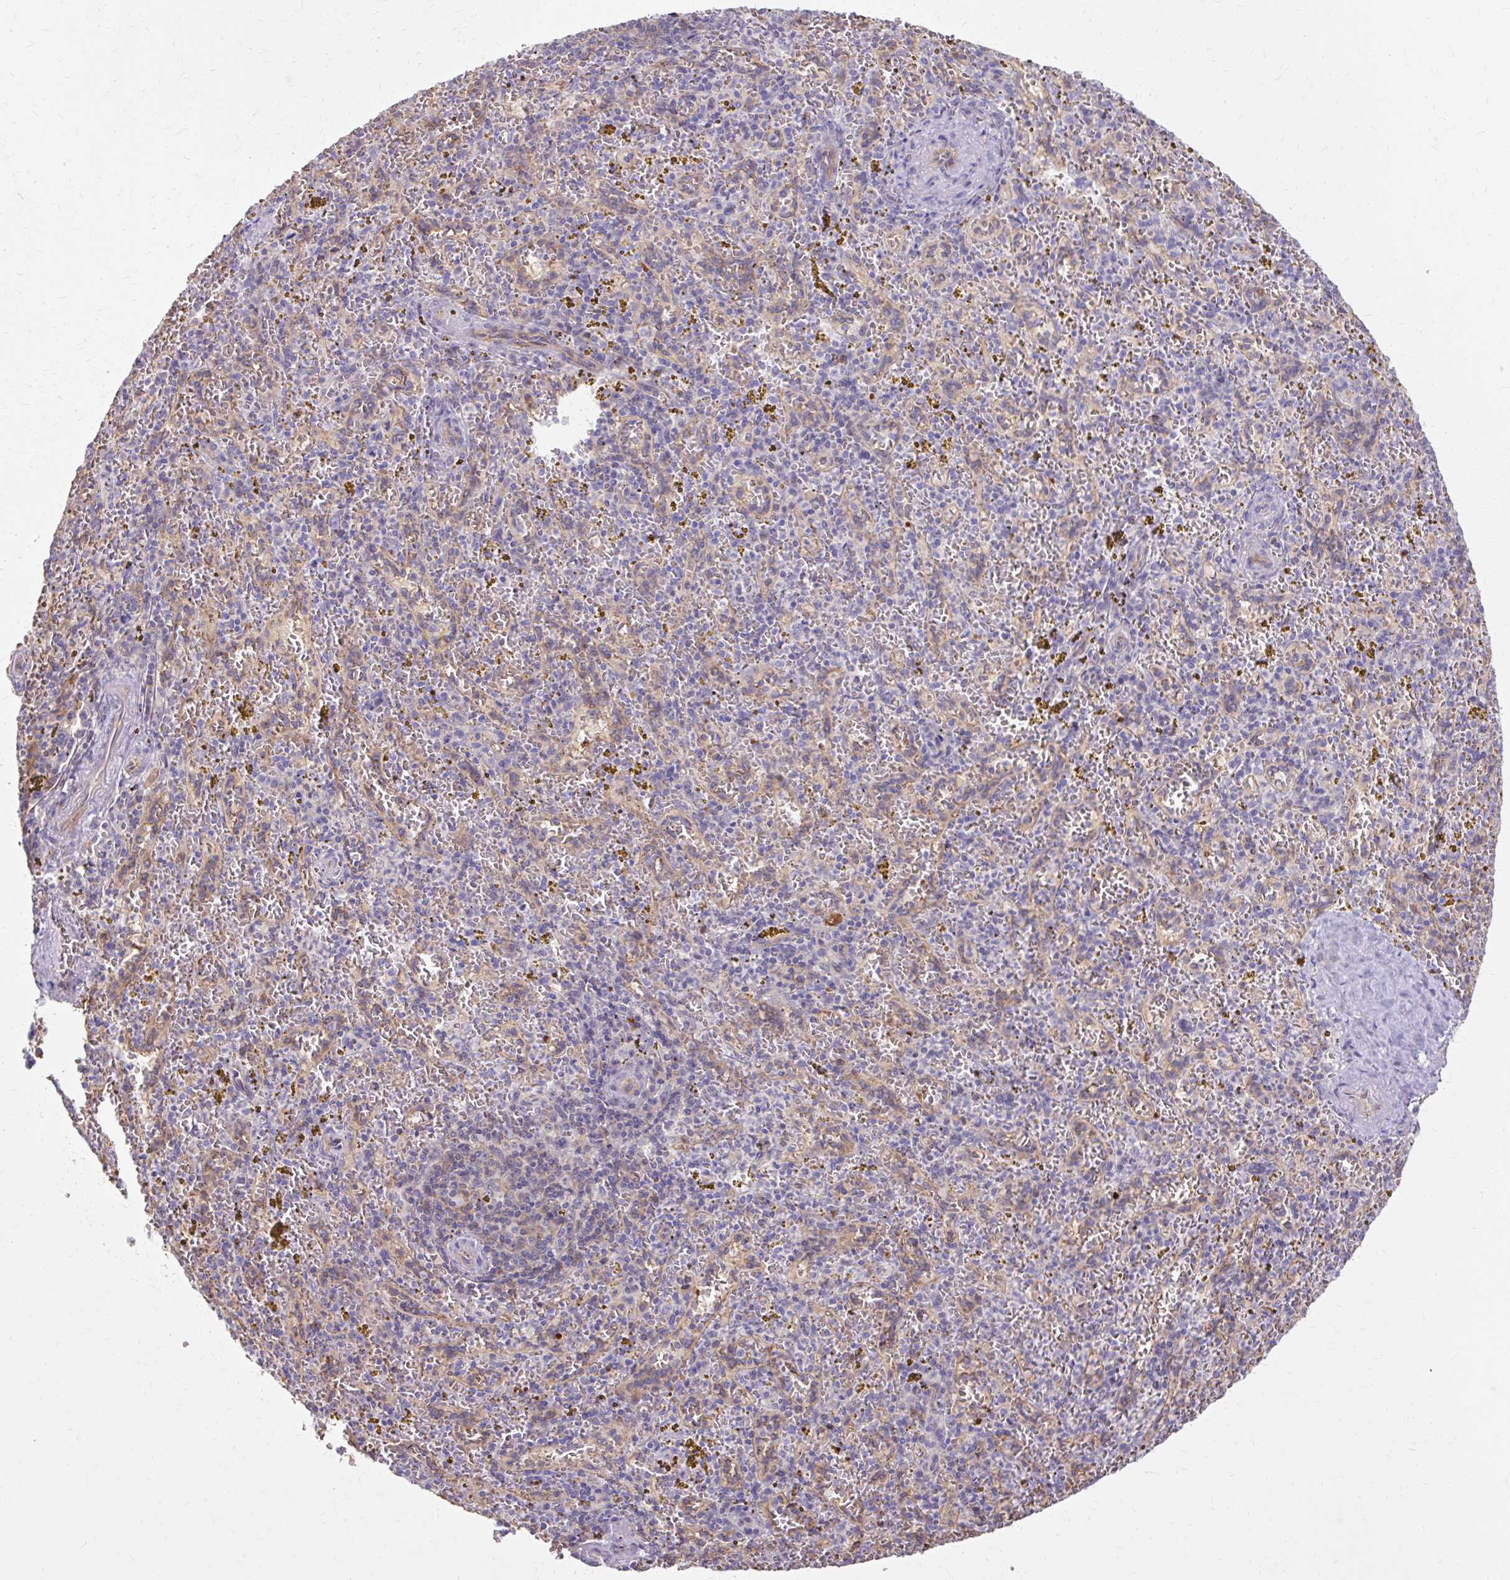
{"staining": {"intensity": "moderate", "quantity": "<25%", "location": "cytoplasmic/membranous"}, "tissue": "spleen", "cell_type": "Cells in red pulp", "image_type": "normal", "snomed": [{"axis": "morphology", "description": "Normal tissue, NOS"}, {"axis": "topography", "description": "Spleen"}], "caption": "Moderate cytoplasmic/membranous expression is appreciated in about <25% of cells in red pulp in benign spleen.", "gene": "USHBP1", "patient": {"sex": "male", "age": 57}}